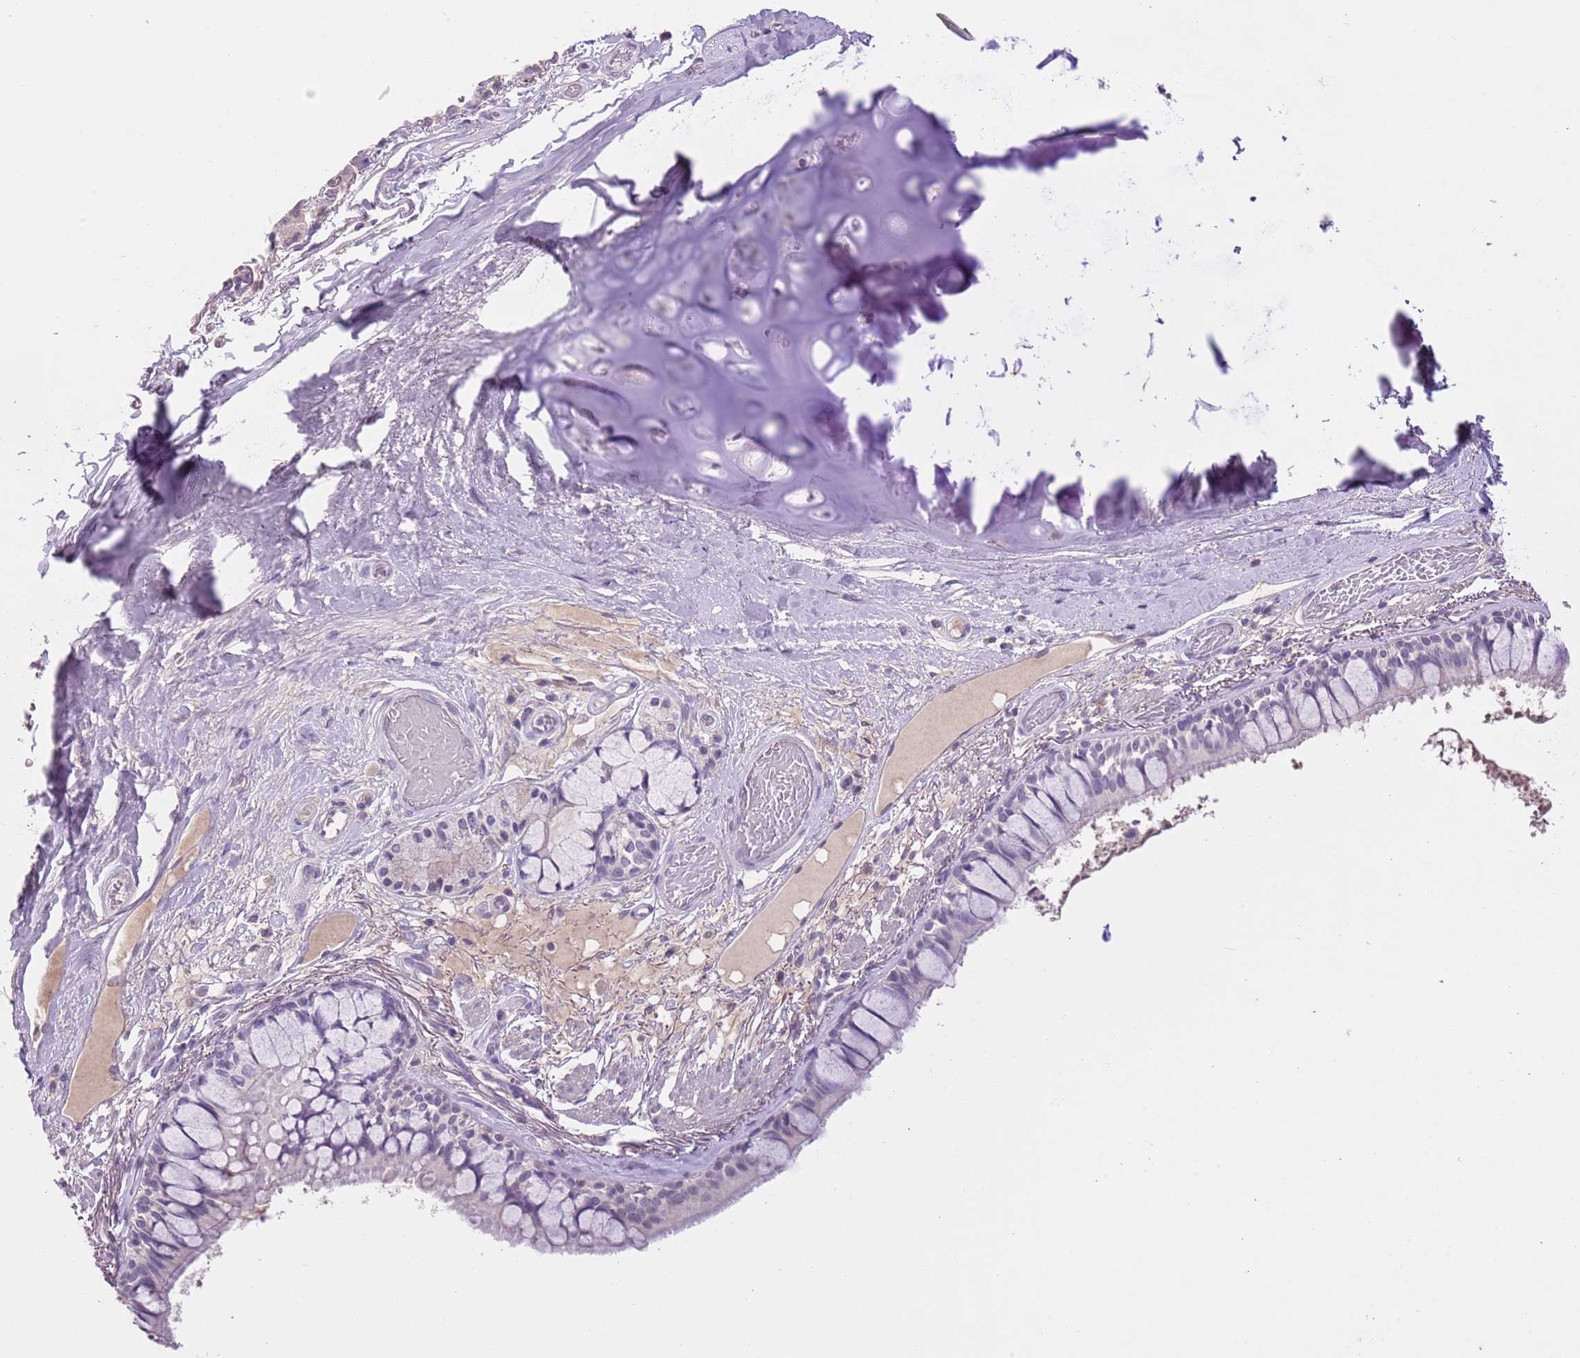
{"staining": {"intensity": "negative", "quantity": "none", "location": "none"}, "tissue": "bronchus", "cell_type": "Respiratory epithelial cells", "image_type": "normal", "snomed": [{"axis": "morphology", "description": "Normal tissue, NOS"}, {"axis": "topography", "description": "Bronchus"}], "caption": "DAB immunohistochemical staining of normal human bronchus displays no significant staining in respiratory epithelial cells.", "gene": "SLC35E3", "patient": {"sex": "male", "age": 70}}